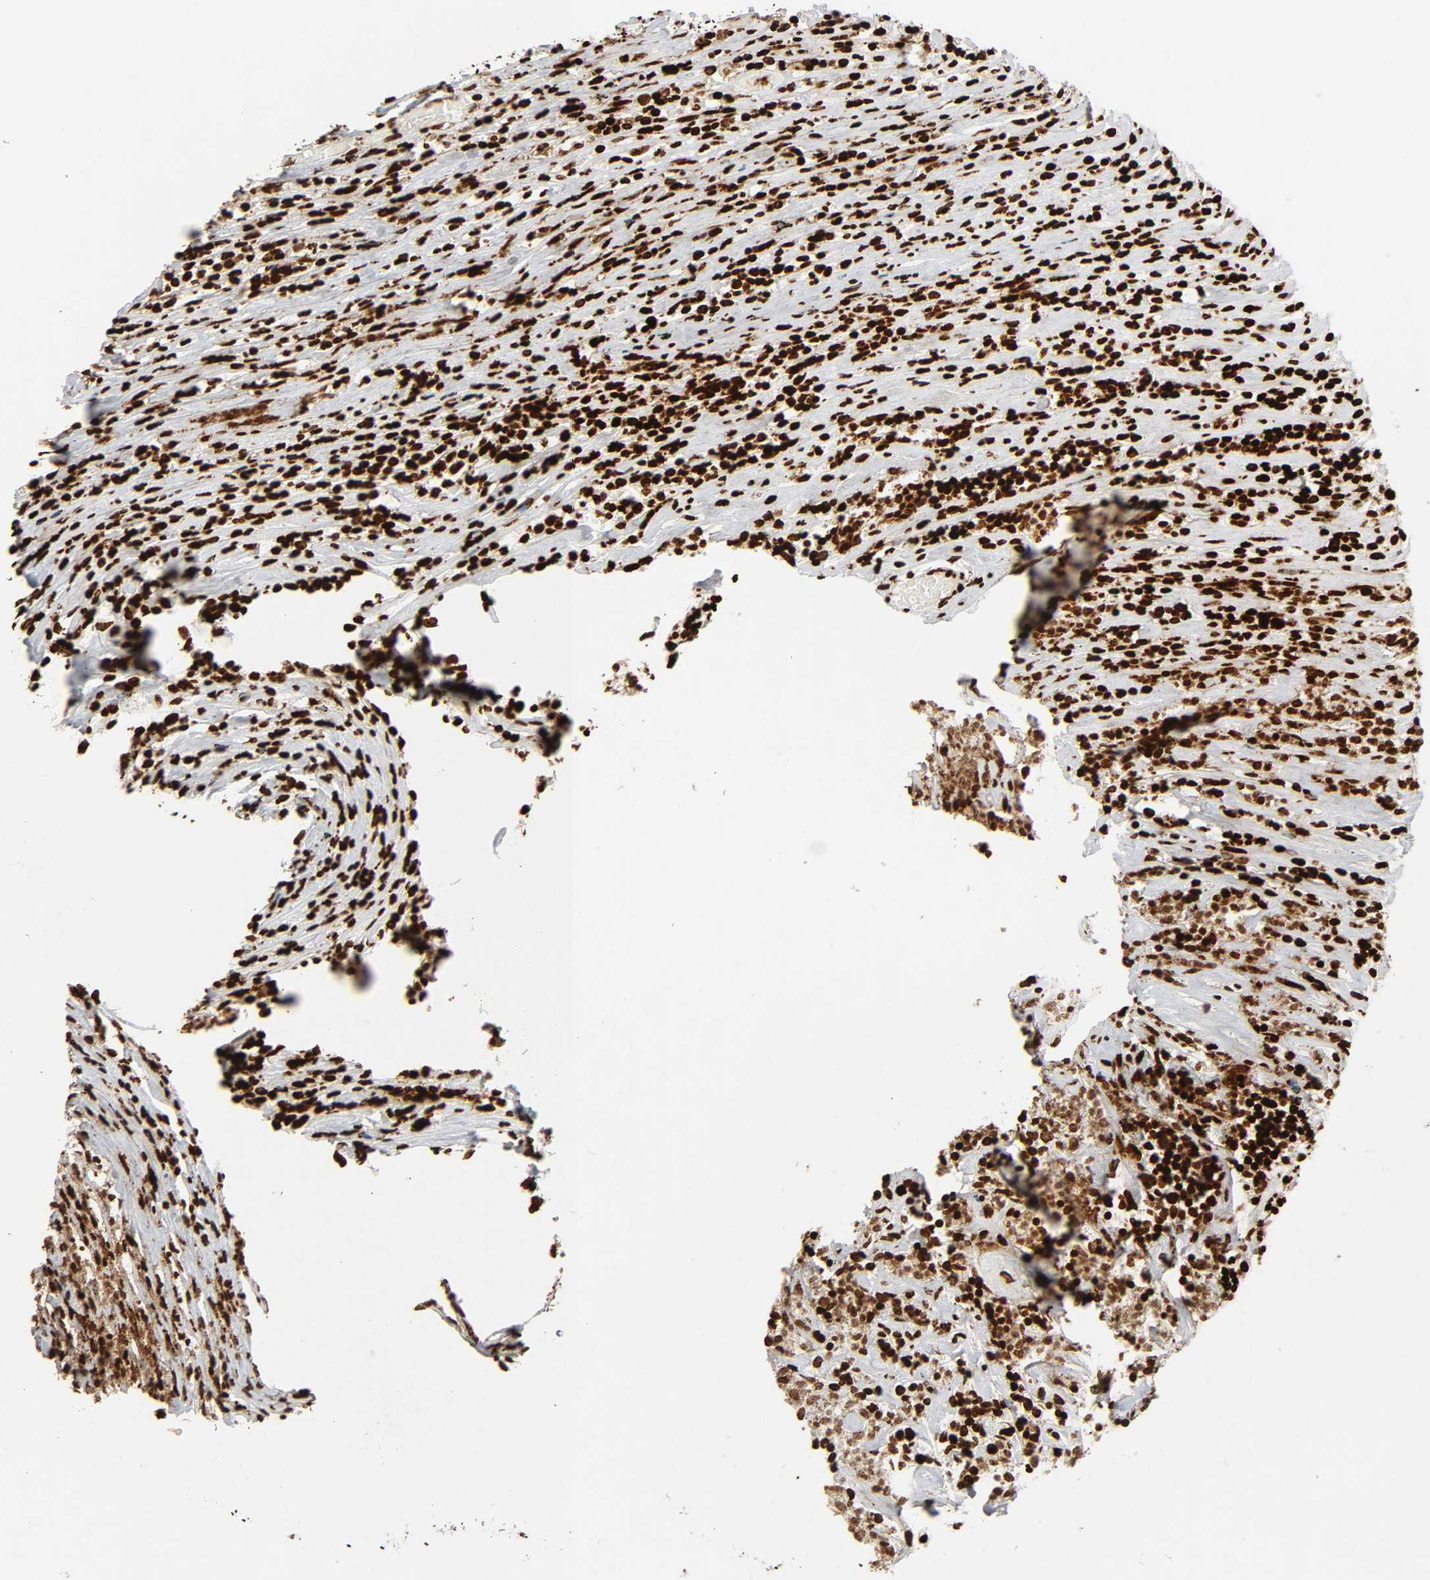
{"staining": {"intensity": "strong", "quantity": ">75%", "location": "nuclear"}, "tissue": "lymphoma", "cell_type": "Tumor cells", "image_type": "cancer", "snomed": [{"axis": "morphology", "description": "Malignant lymphoma, non-Hodgkin's type, High grade"}, {"axis": "topography", "description": "Lymph node"}], "caption": "Tumor cells exhibit high levels of strong nuclear staining in about >75% of cells in high-grade malignant lymphoma, non-Hodgkin's type.", "gene": "RXRA", "patient": {"sex": "female", "age": 73}}